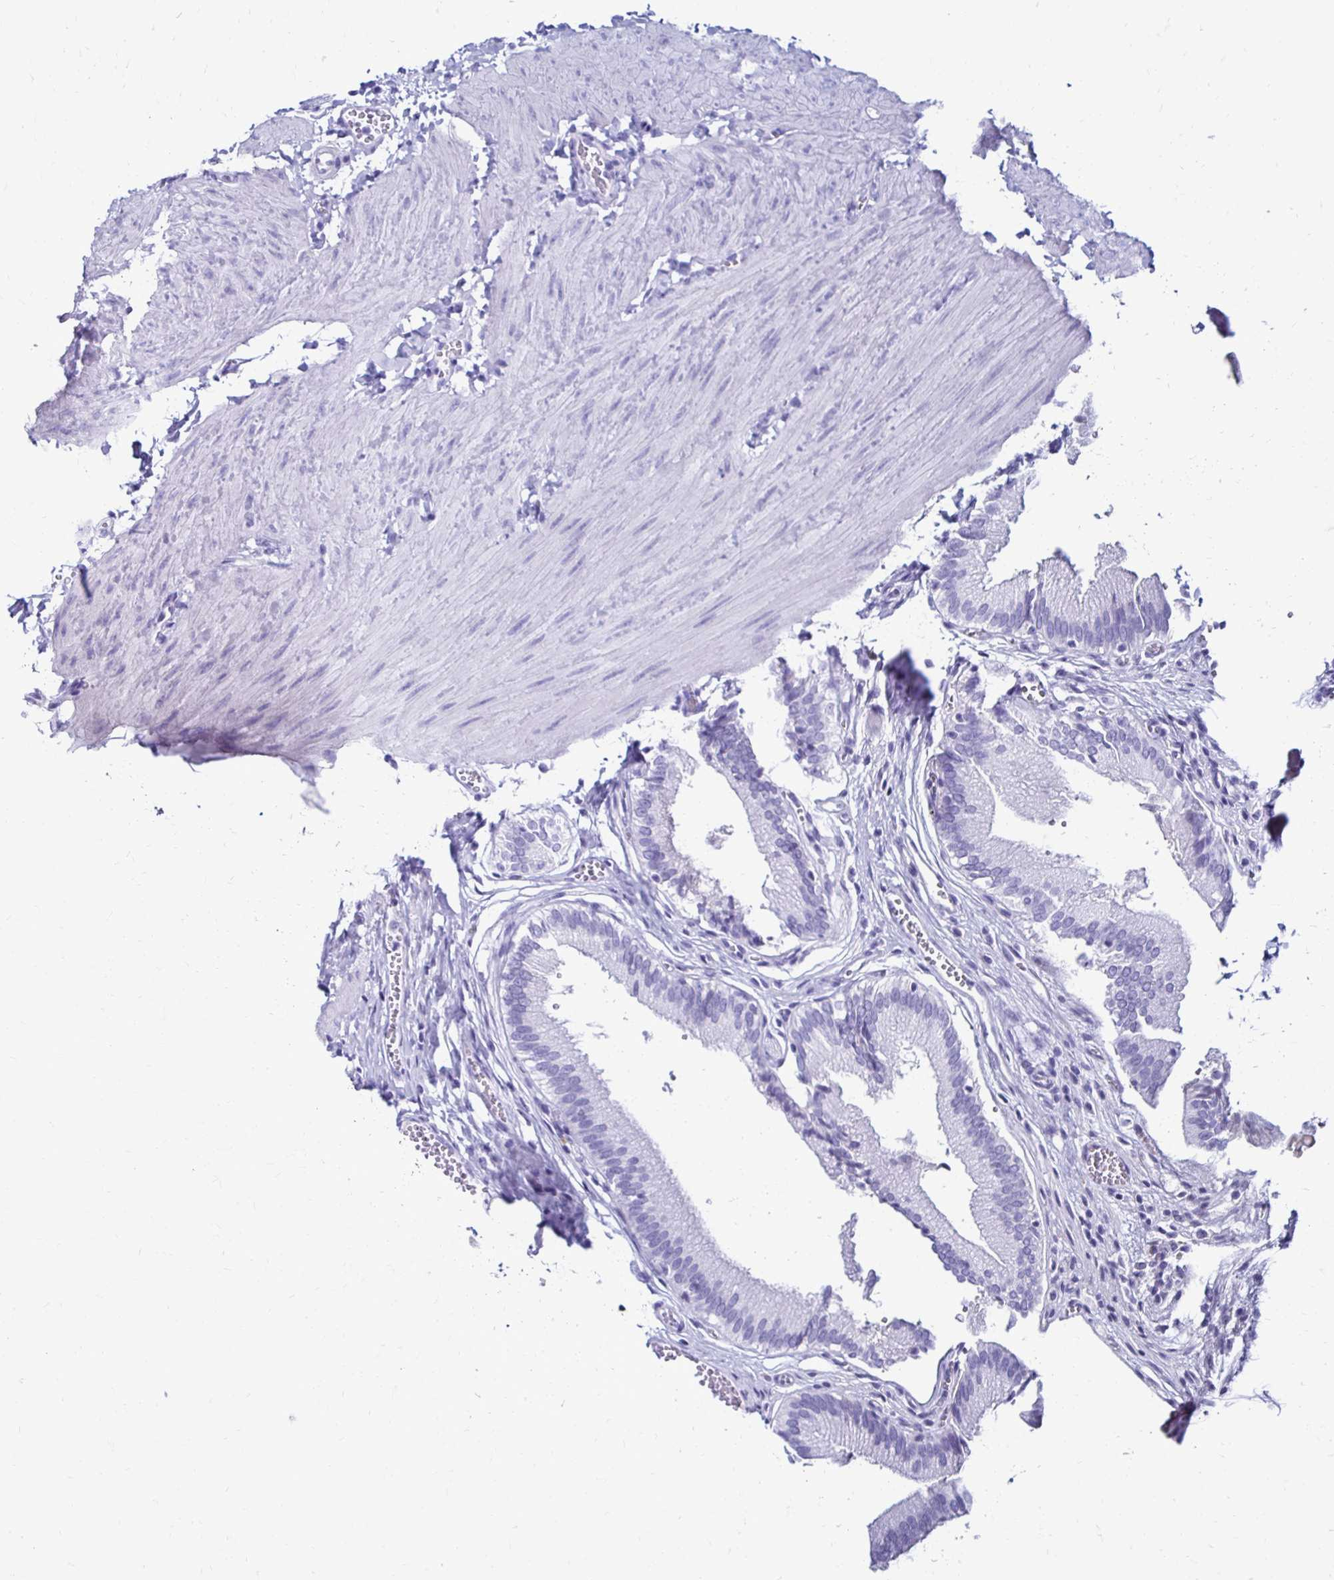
{"staining": {"intensity": "negative", "quantity": "none", "location": "none"}, "tissue": "gallbladder", "cell_type": "Glandular cells", "image_type": "normal", "snomed": [{"axis": "morphology", "description": "Normal tissue, NOS"}, {"axis": "topography", "description": "Gallbladder"}, {"axis": "topography", "description": "Peripheral nerve tissue"}], "caption": "DAB (3,3'-diaminobenzidine) immunohistochemical staining of normal human gallbladder reveals no significant staining in glandular cells.", "gene": "CST5", "patient": {"sex": "male", "age": 17}}